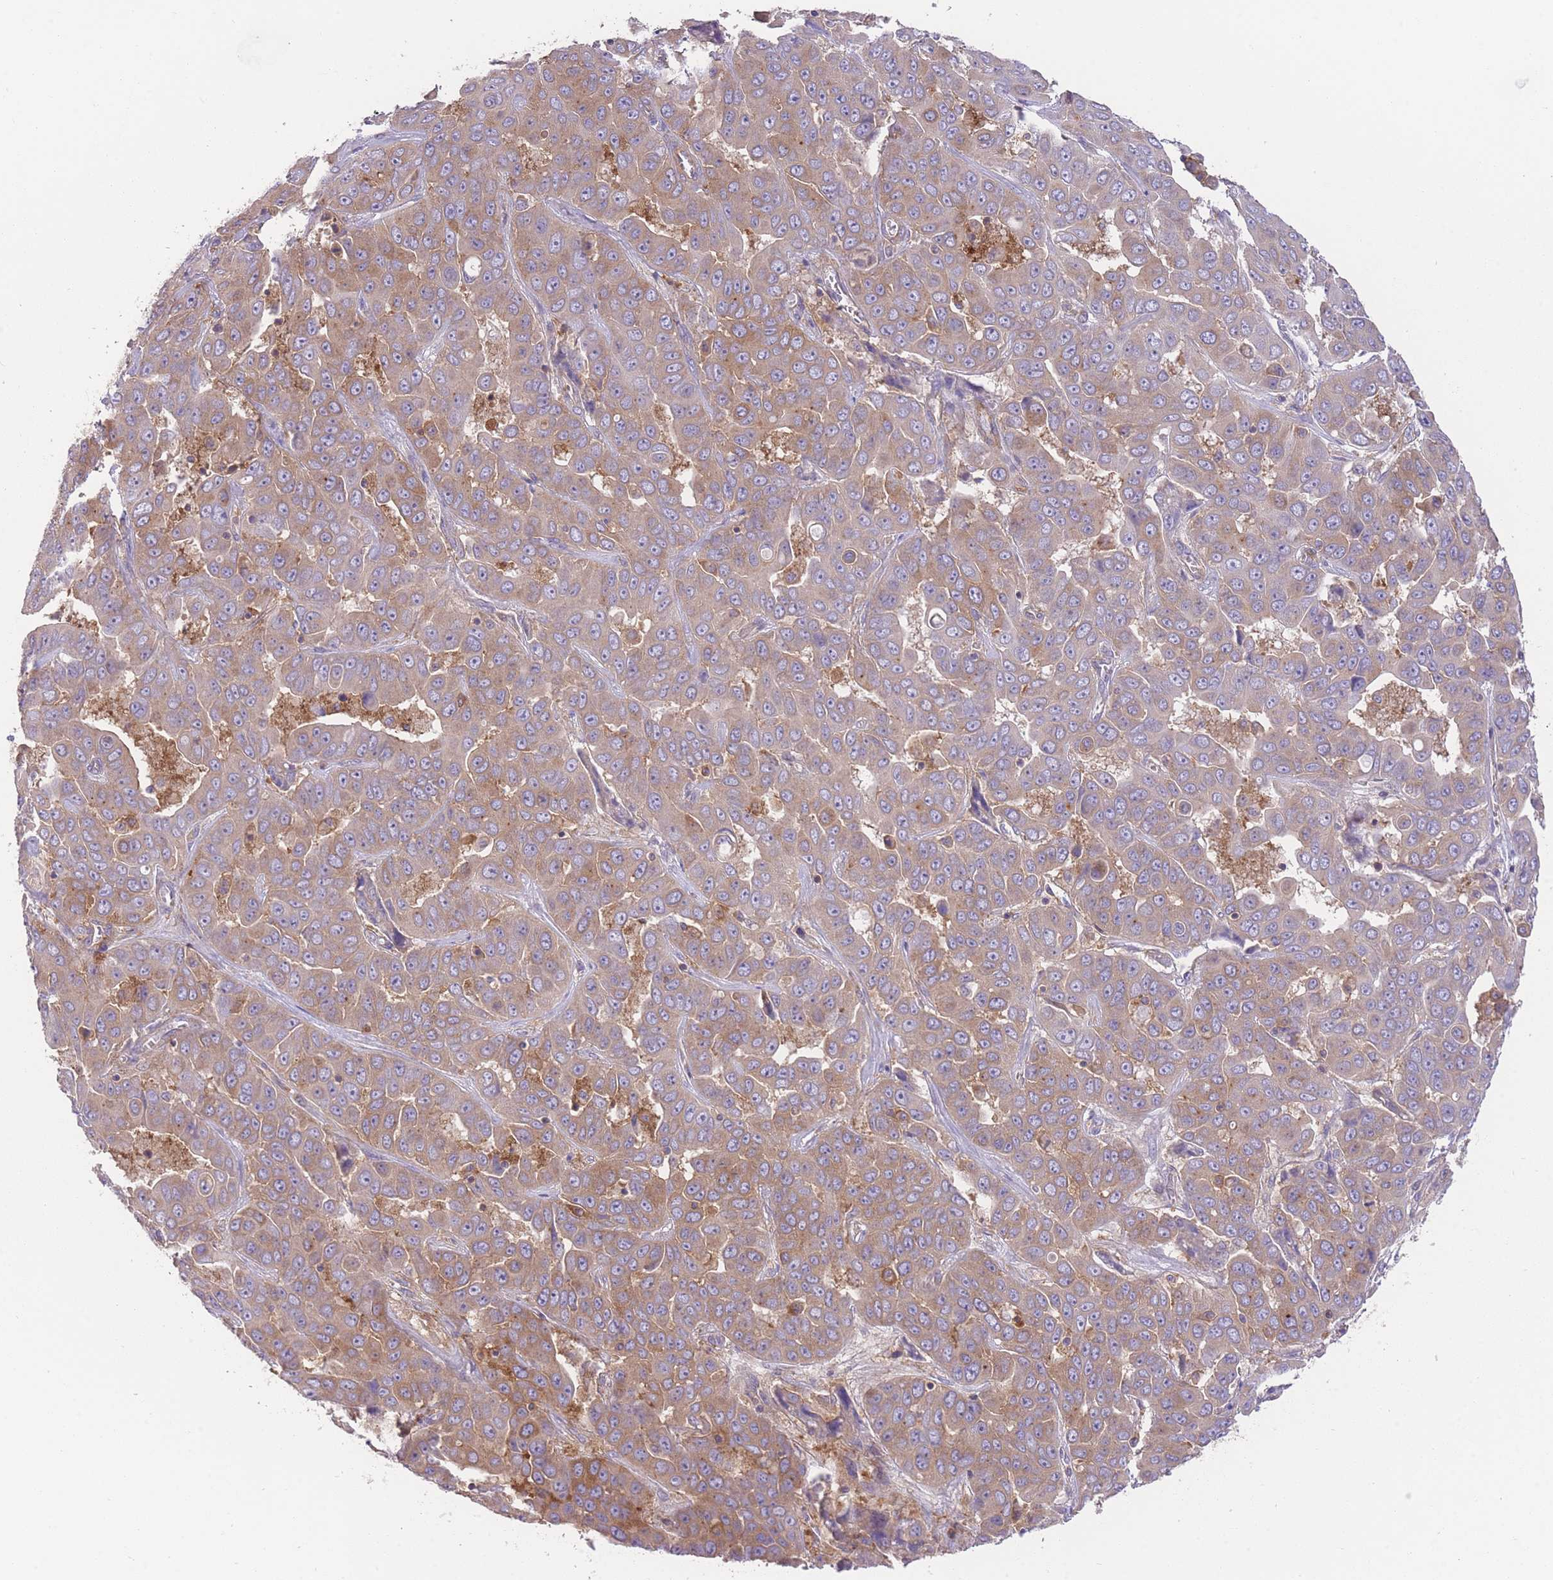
{"staining": {"intensity": "moderate", "quantity": "25%-75%", "location": "cytoplasmic/membranous"}, "tissue": "liver cancer", "cell_type": "Tumor cells", "image_type": "cancer", "snomed": [{"axis": "morphology", "description": "Cholangiocarcinoma"}, {"axis": "topography", "description": "Liver"}], "caption": "Immunohistochemistry of human liver cancer (cholangiocarcinoma) reveals medium levels of moderate cytoplasmic/membranous expression in about 25%-75% of tumor cells.", "gene": "PRKAR1A", "patient": {"sex": "female", "age": 52}}